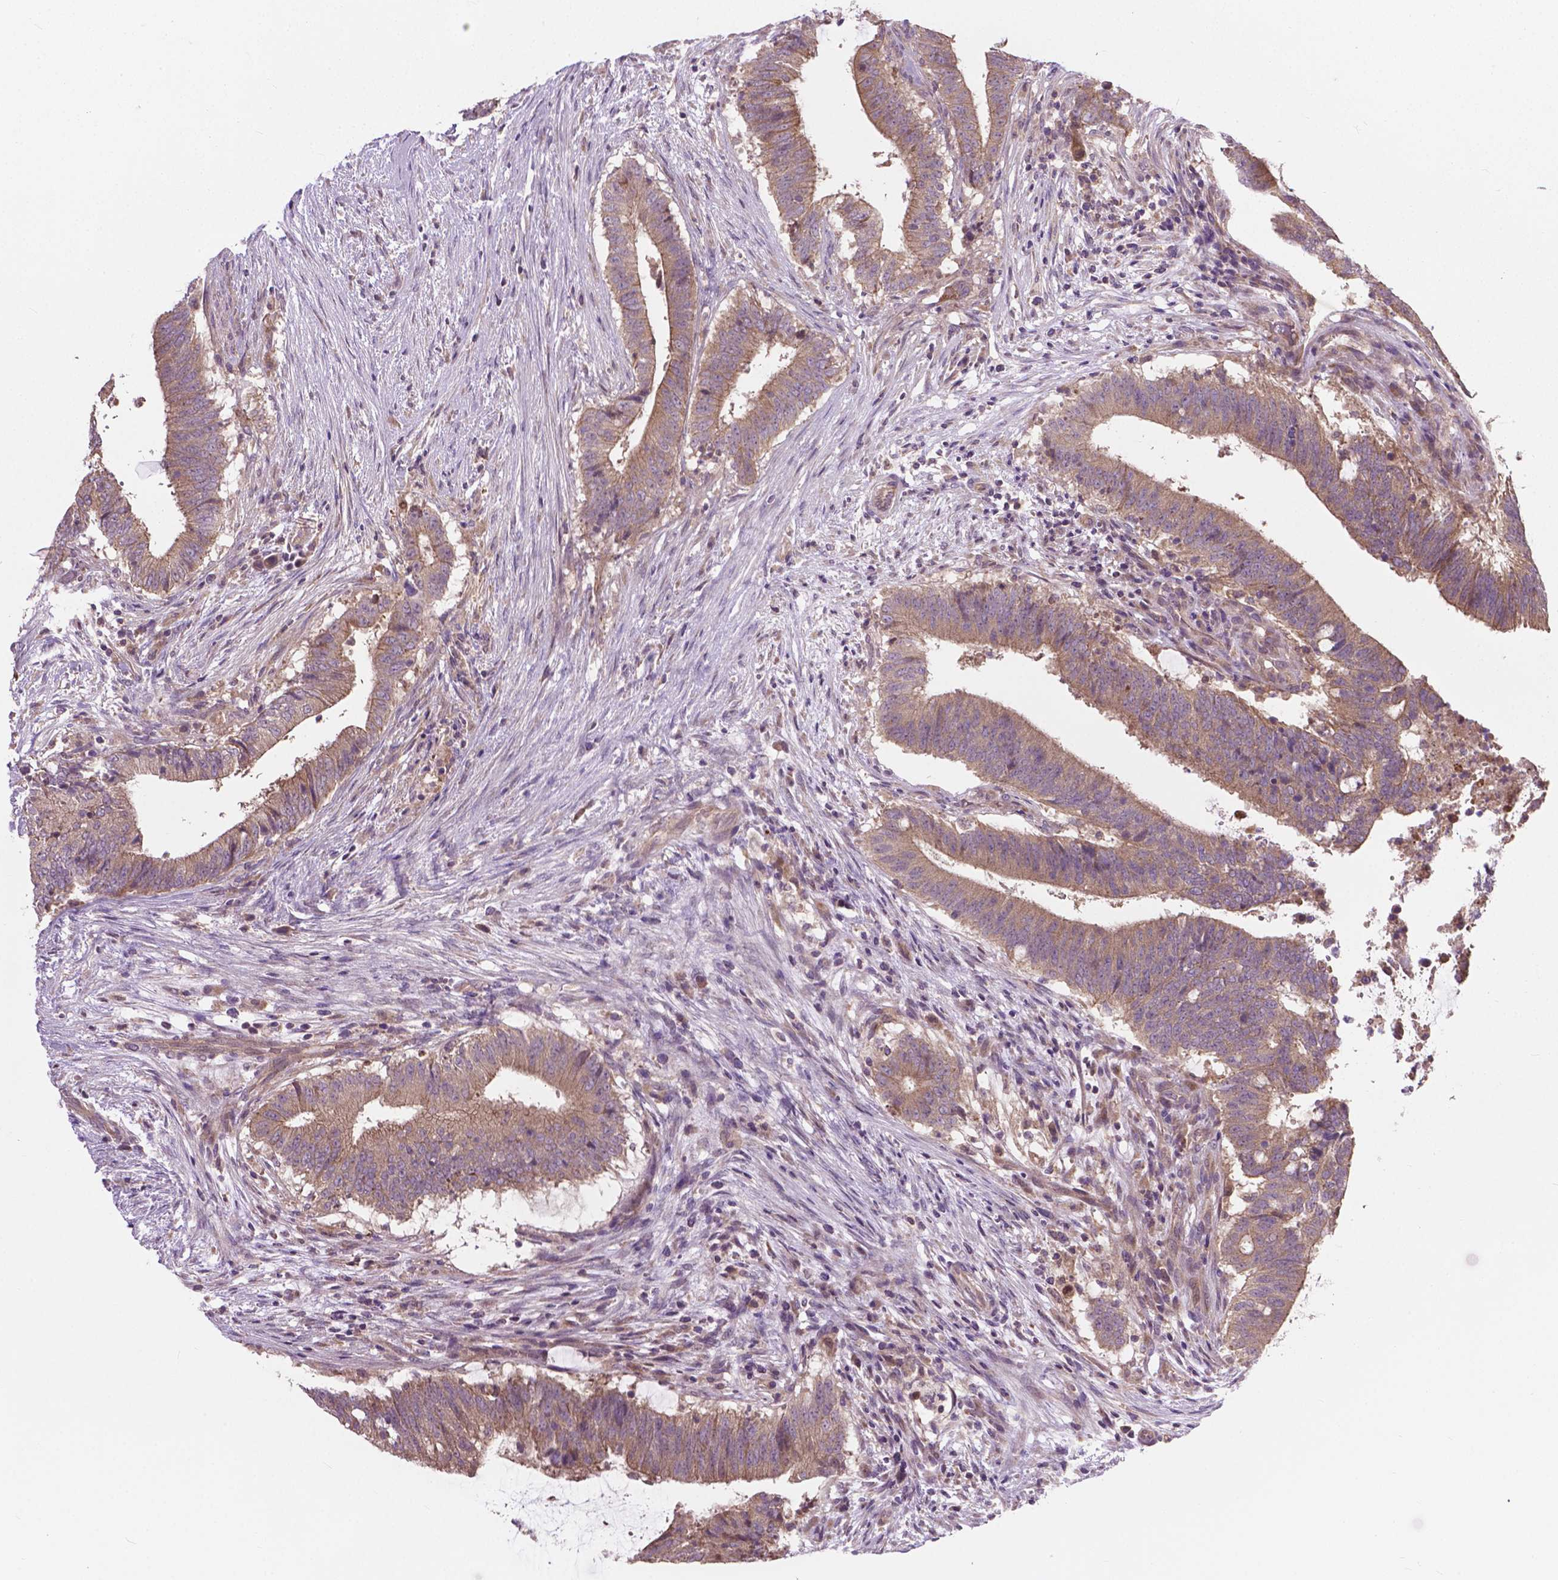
{"staining": {"intensity": "weak", "quantity": ">75%", "location": "cytoplasmic/membranous"}, "tissue": "colorectal cancer", "cell_type": "Tumor cells", "image_type": "cancer", "snomed": [{"axis": "morphology", "description": "Adenocarcinoma, NOS"}, {"axis": "topography", "description": "Colon"}], "caption": "Protein analysis of colorectal adenocarcinoma tissue displays weak cytoplasmic/membranous positivity in approximately >75% of tumor cells. The staining was performed using DAB, with brown indicating positive protein expression. Nuclei are stained blue with hematoxylin.", "gene": "MZT1", "patient": {"sex": "female", "age": 43}}